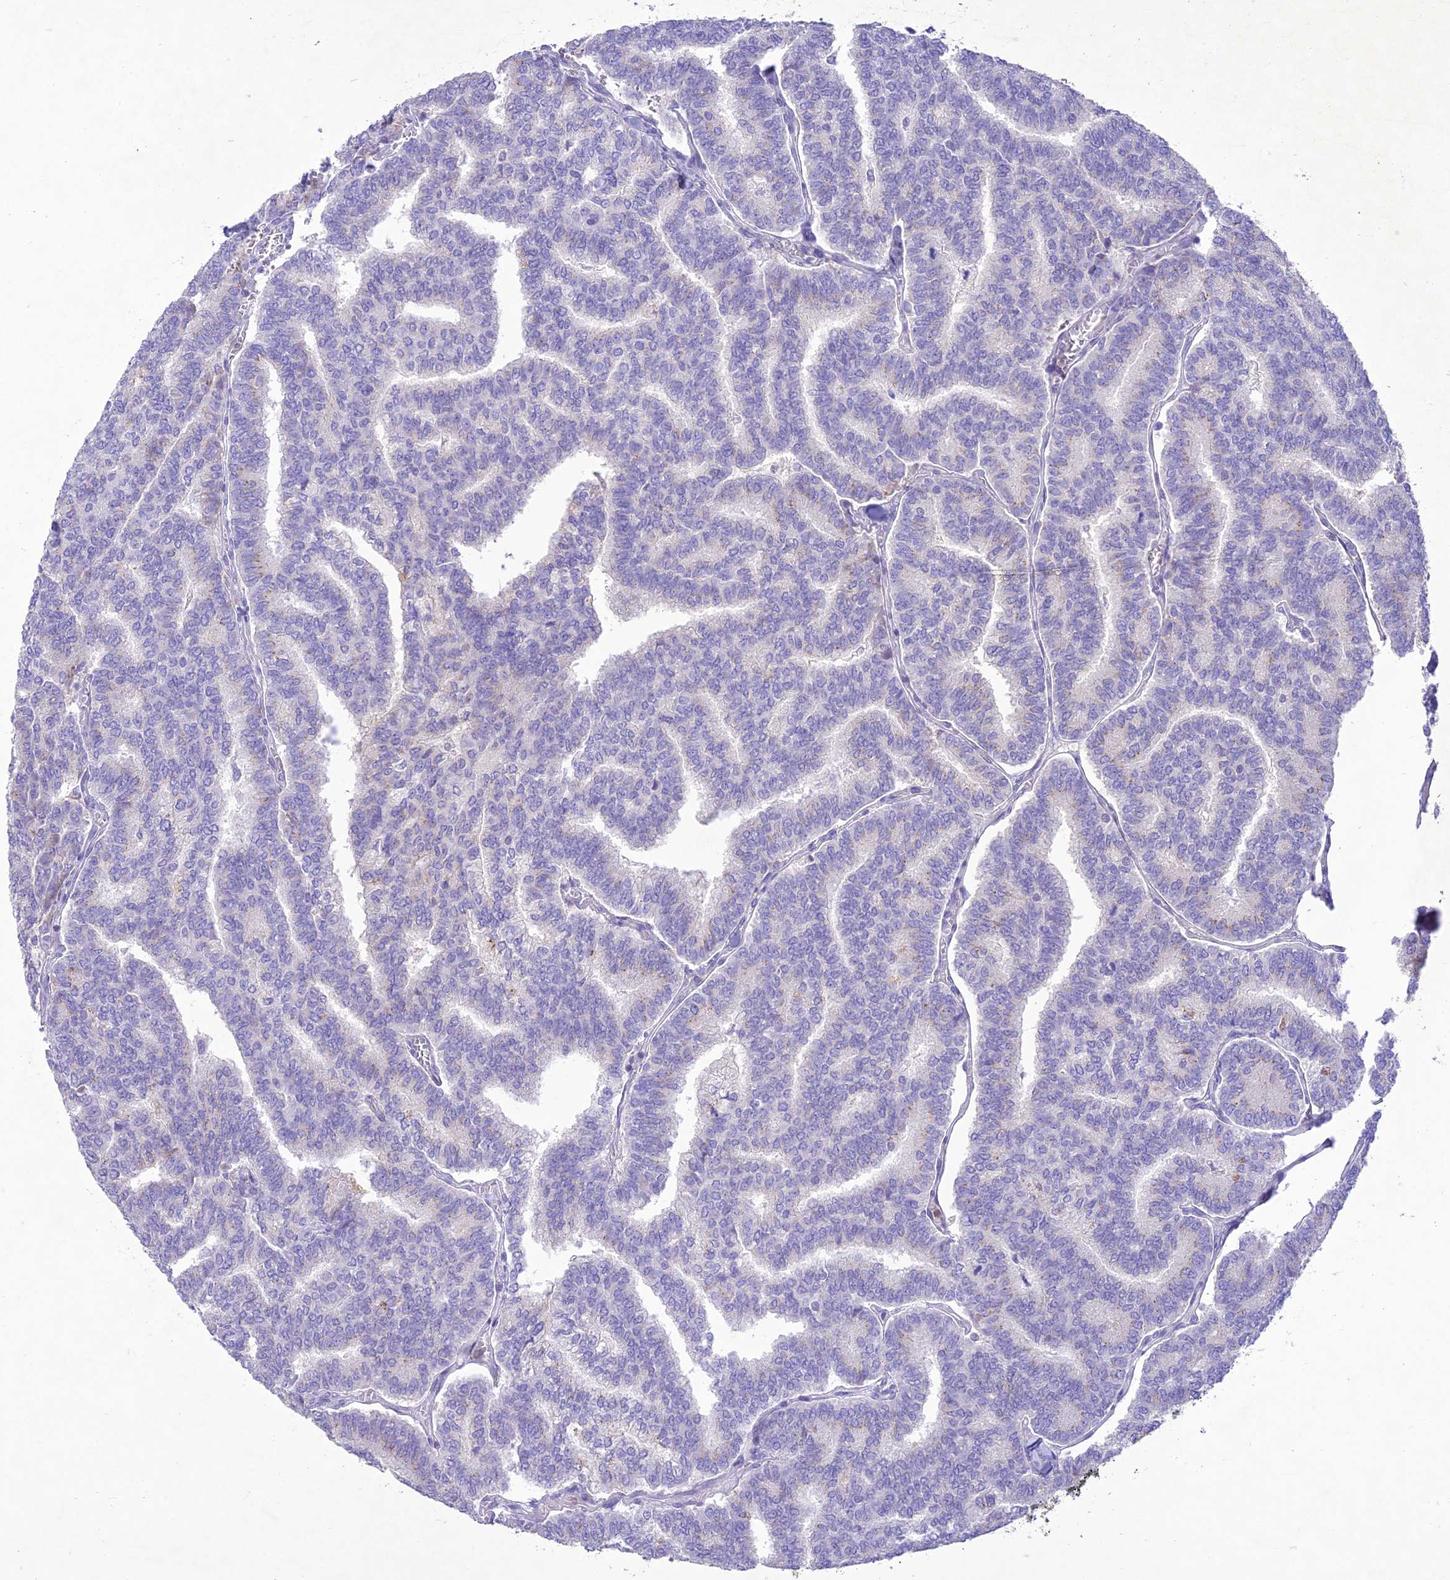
{"staining": {"intensity": "weak", "quantity": "<25%", "location": "cytoplasmic/membranous"}, "tissue": "thyroid cancer", "cell_type": "Tumor cells", "image_type": "cancer", "snomed": [{"axis": "morphology", "description": "Papillary adenocarcinoma, NOS"}, {"axis": "topography", "description": "Thyroid gland"}], "caption": "An IHC image of thyroid cancer is shown. There is no staining in tumor cells of thyroid cancer. Nuclei are stained in blue.", "gene": "SLC13A5", "patient": {"sex": "female", "age": 35}}